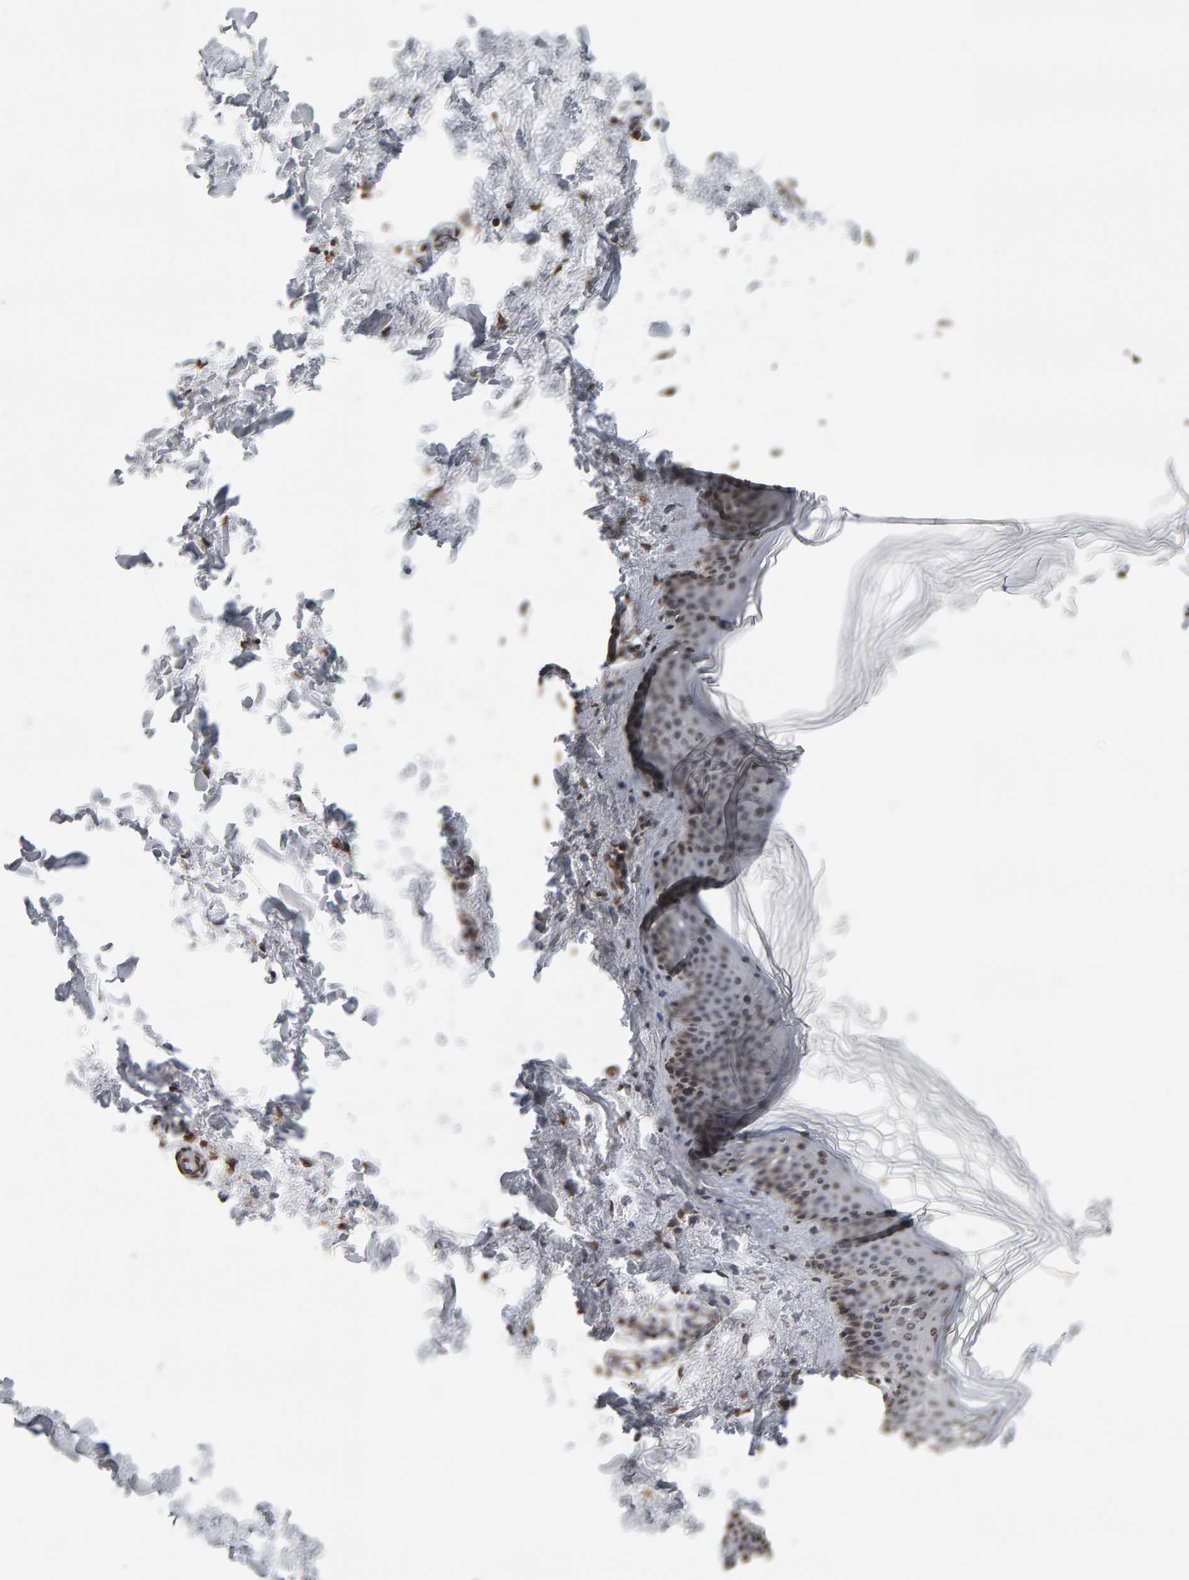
{"staining": {"intensity": "moderate", "quantity": "25%-75%", "location": "nuclear"}, "tissue": "skin", "cell_type": "Fibroblasts", "image_type": "normal", "snomed": [{"axis": "morphology", "description": "Normal tissue, NOS"}, {"axis": "topography", "description": "Skin"}], "caption": "Protein expression analysis of normal skin shows moderate nuclear staining in about 25%-75% of fibroblasts.", "gene": "AFF4", "patient": {"sex": "female", "age": 27}}